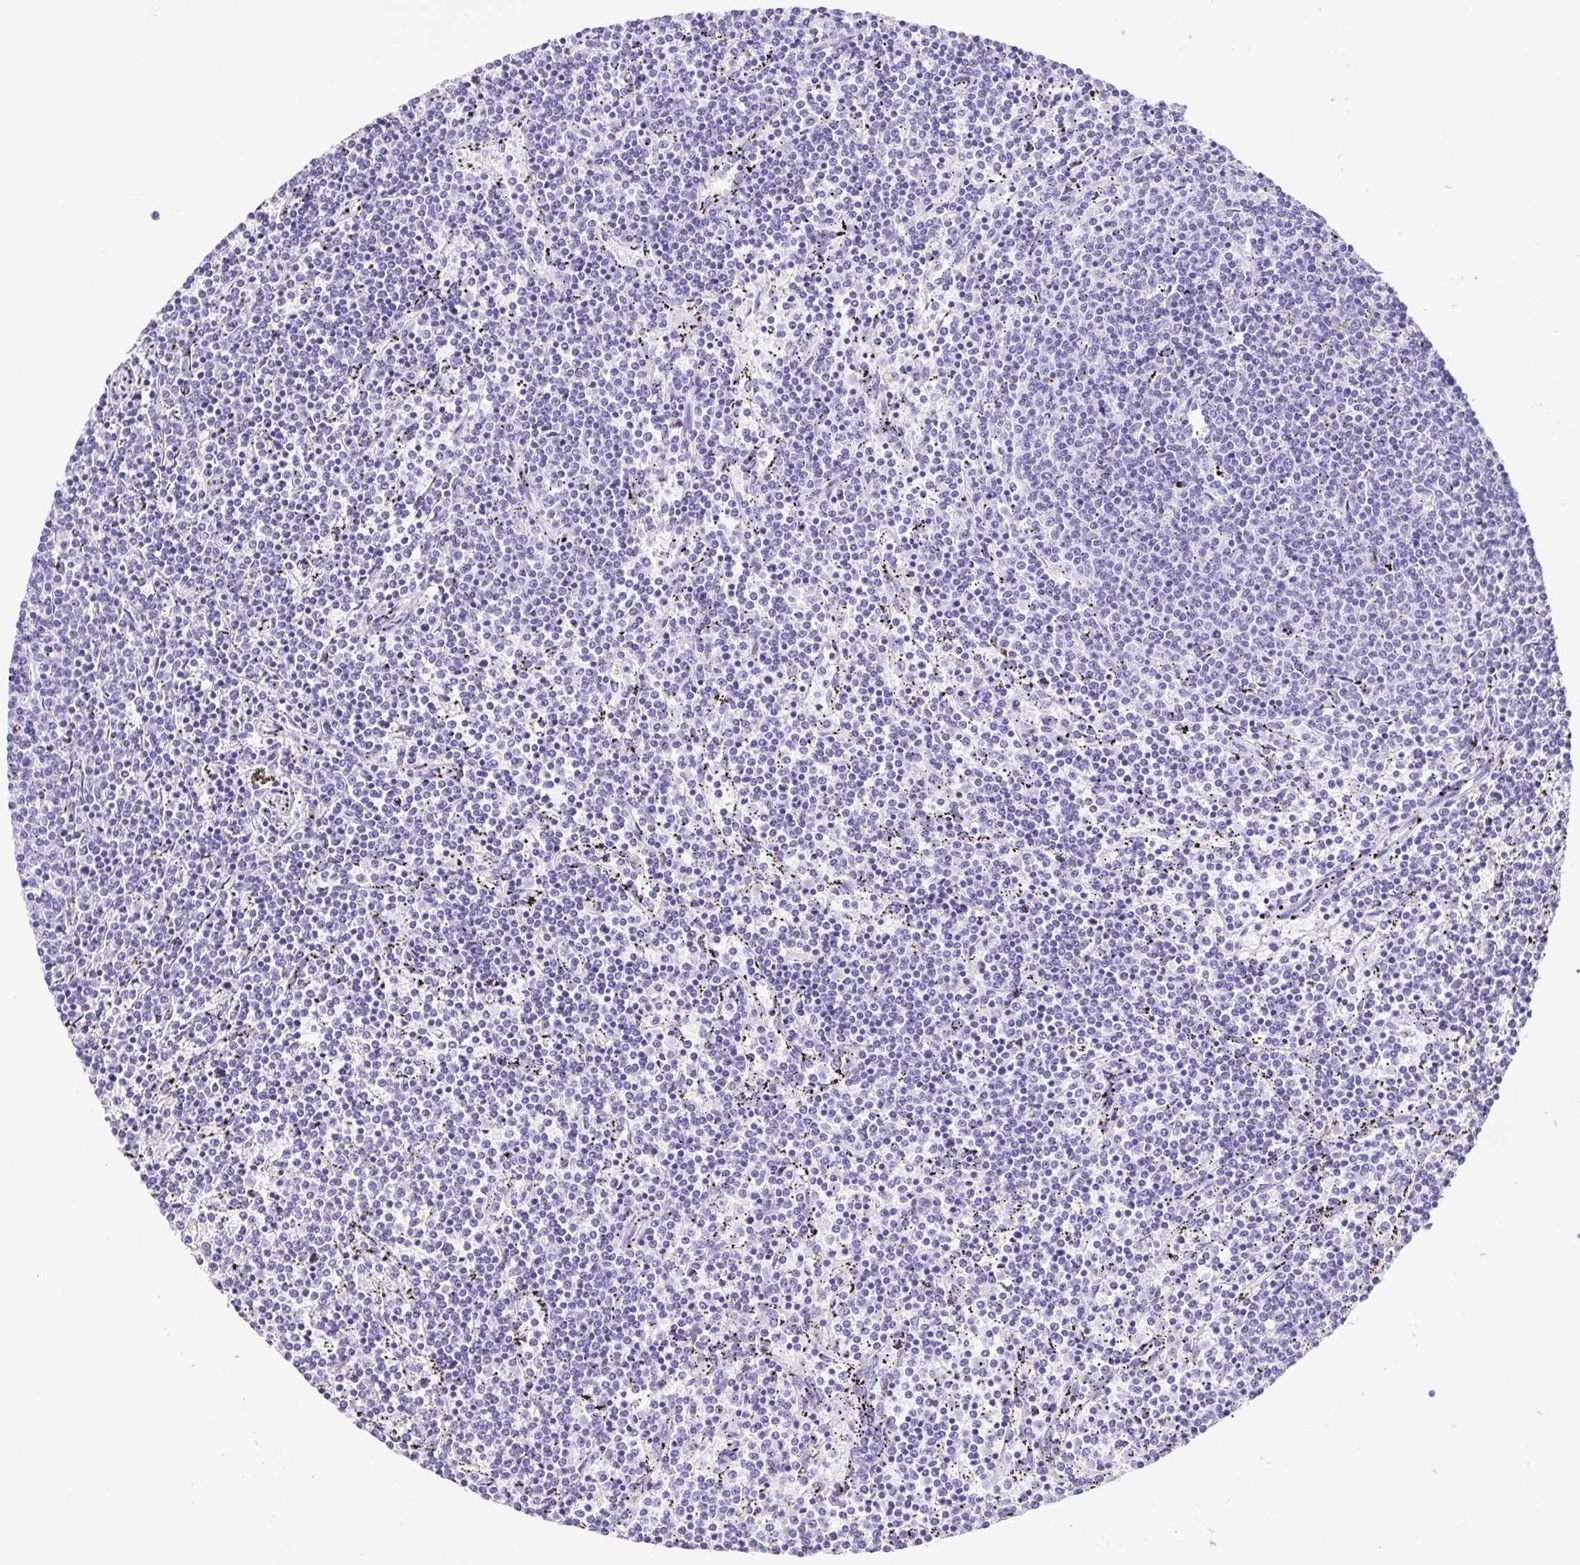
{"staining": {"intensity": "negative", "quantity": "none", "location": "none"}, "tissue": "lymphoma", "cell_type": "Tumor cells", "image_type": "cancer", "snomed": [{"axis": "morphology", "description": "Malignant lymphoma, non-Hodgkin's type, Low grade"}, {"axis": "topography", "description": "Spleen"}], "caption": "Photomicrograph shows no protein positivity in tumor cells of low-grade malignant lymphoma, non-Hodgkin's type tissue.", "gene": "OVGP1", "patient": {"sex": "female", "age": 50}}